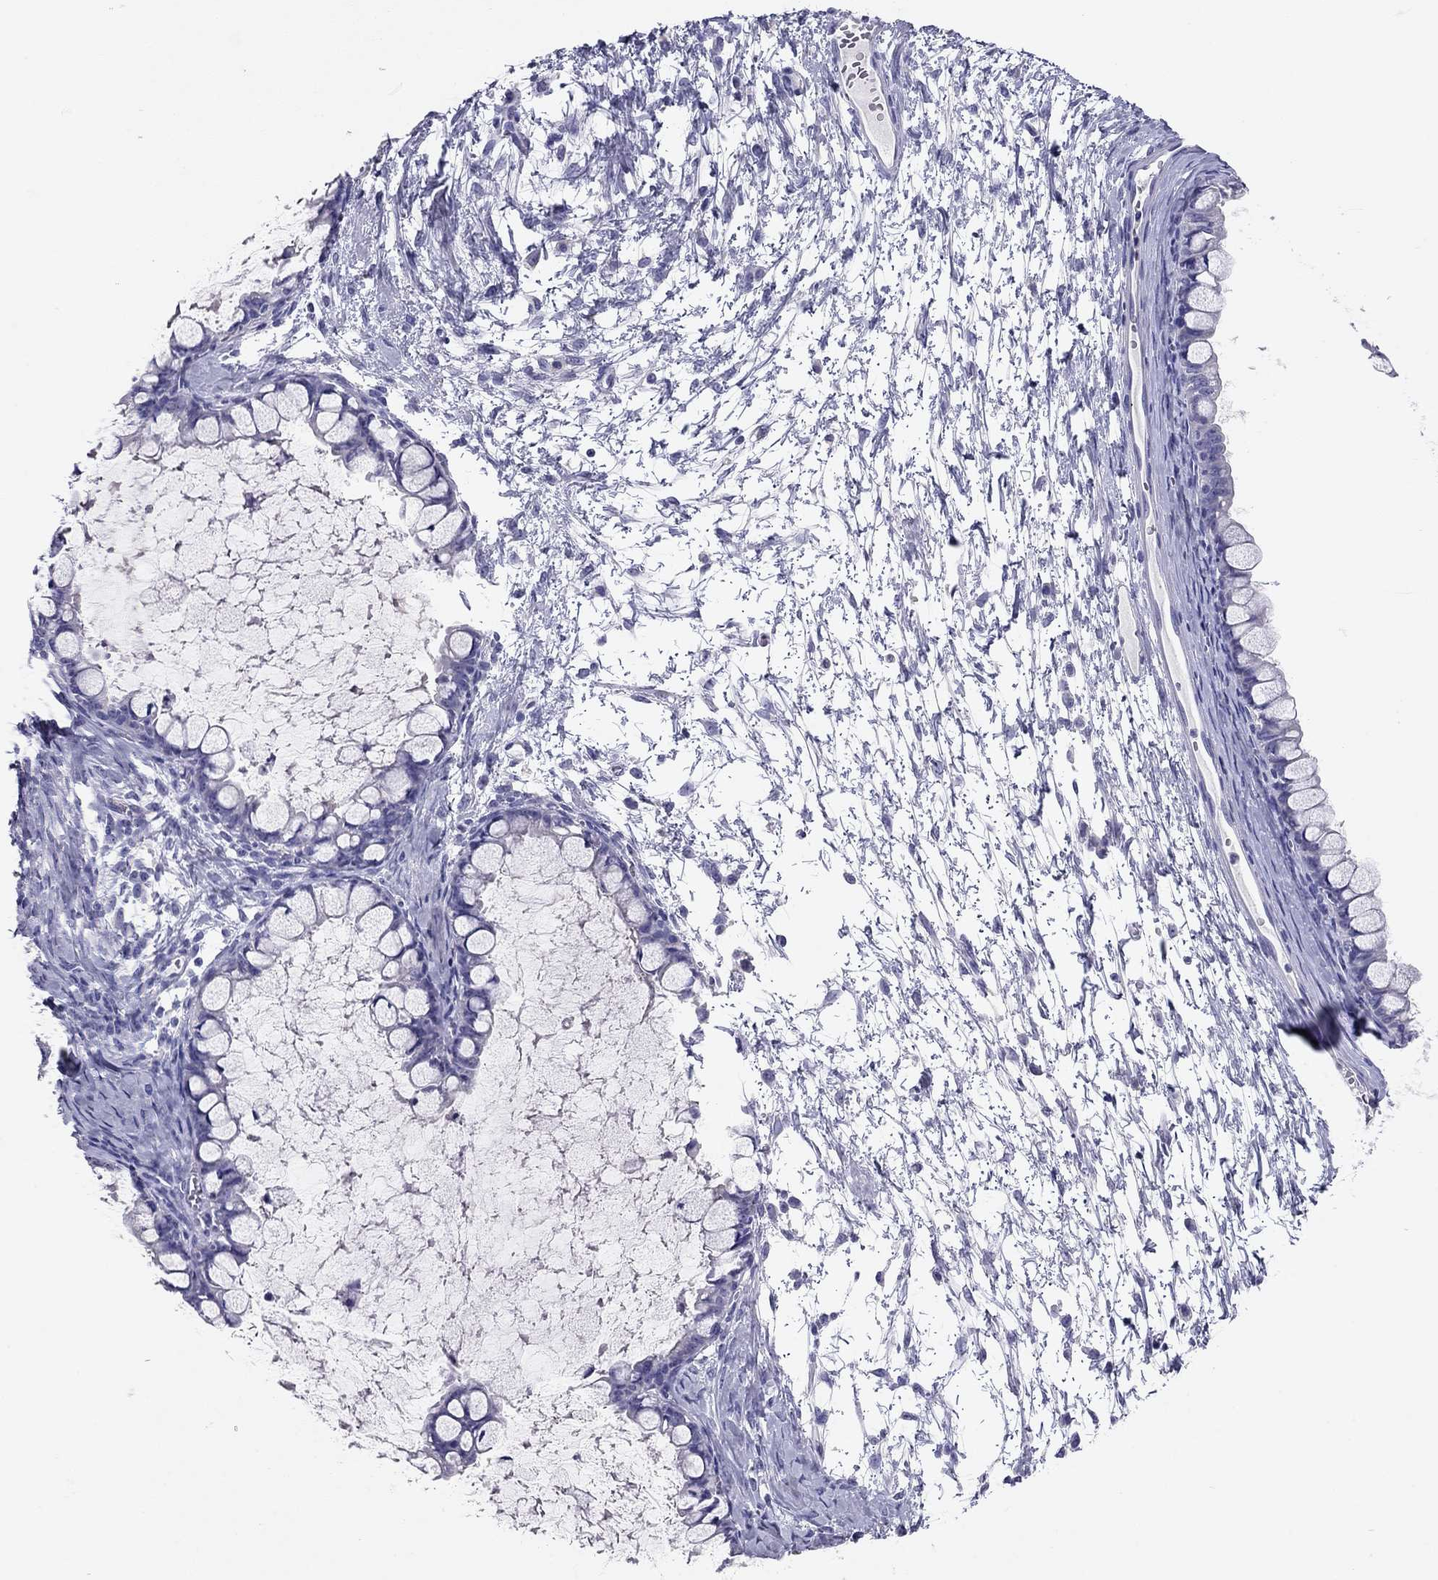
{"staining": {"intensity": "negative", "quantity": "none", "location": "none"}, "tissue": "ovarian cancer", "cell_type": "Tumor cells", "image_type": "cancer", "snomed": [{"axis": "morphology", "description": "Cystadenocarcinoma, mucinous, NOS"}, {"axis": "topography", "description": "Ovary"}], "caption": "Immunohistochemistry of human ovarian mucinous cystadenocarcinoma exhibits no positivity in tumor cells.", "gene": "CALHM1", "patient": {"sex": "female", "age": 63}}